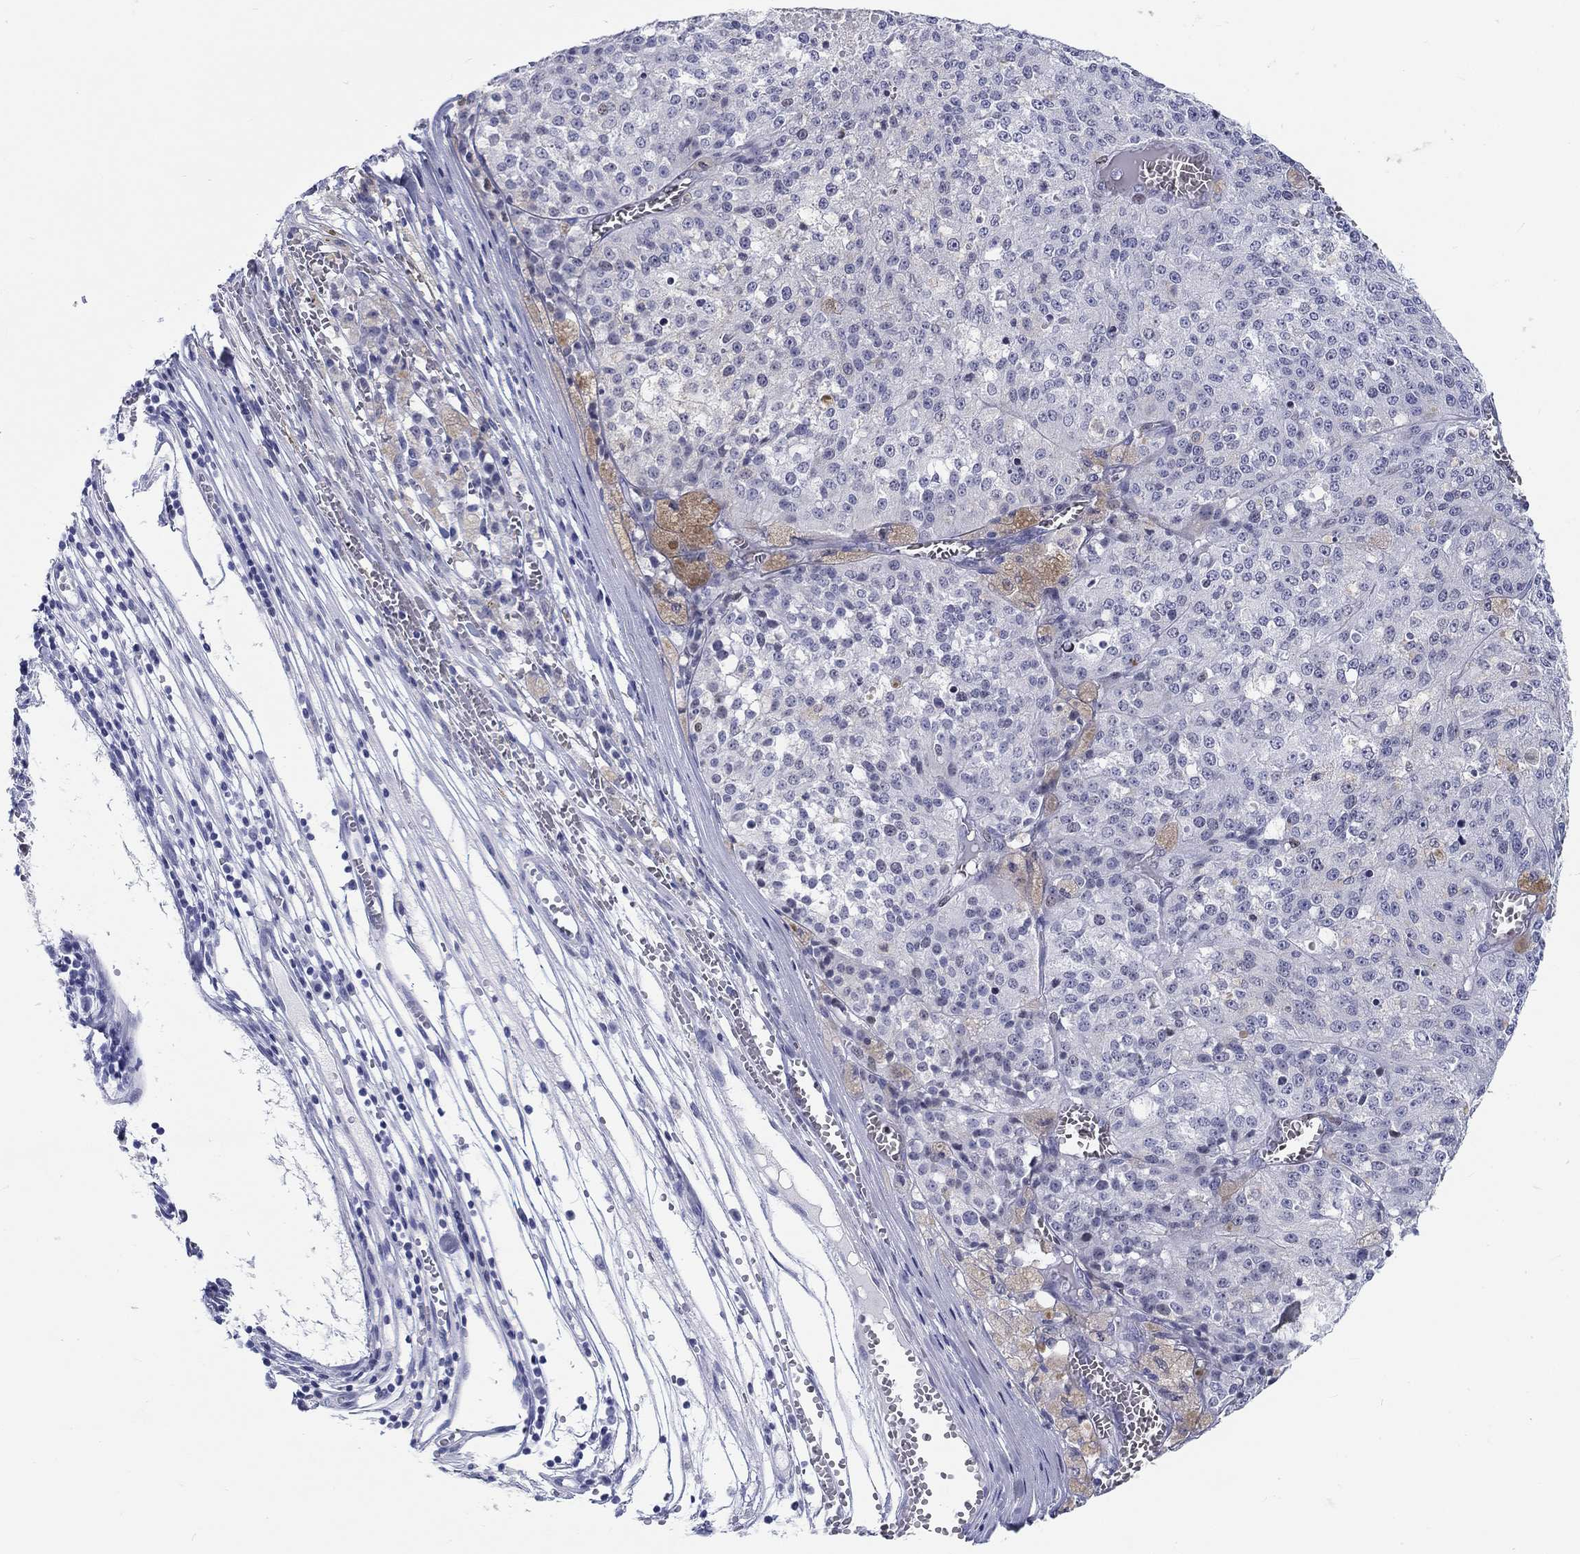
{"staining": {"intensity": "negative", "quantity": "none", "location": "none"}, "tissue": "melanoma", "cell_type": "Tumor cells", "image_type": "cancer", "snomed": [{"axis": "morphology", "description": "Malignant melanoma, Metastatic site"}, {"axis": "topography", "description": "Lymph node"}], "caption": "Malignant melanoma (metastatic site) was stained to show a protein in brown. There is no significant positivity in tumor cells. (Brightfield microscopy of DAB (3,3'-diaminobenzidine) immunohistochemistry at high magnification).", "gene": "H1-1", "patient": {"sex": "female", "age": 64}}